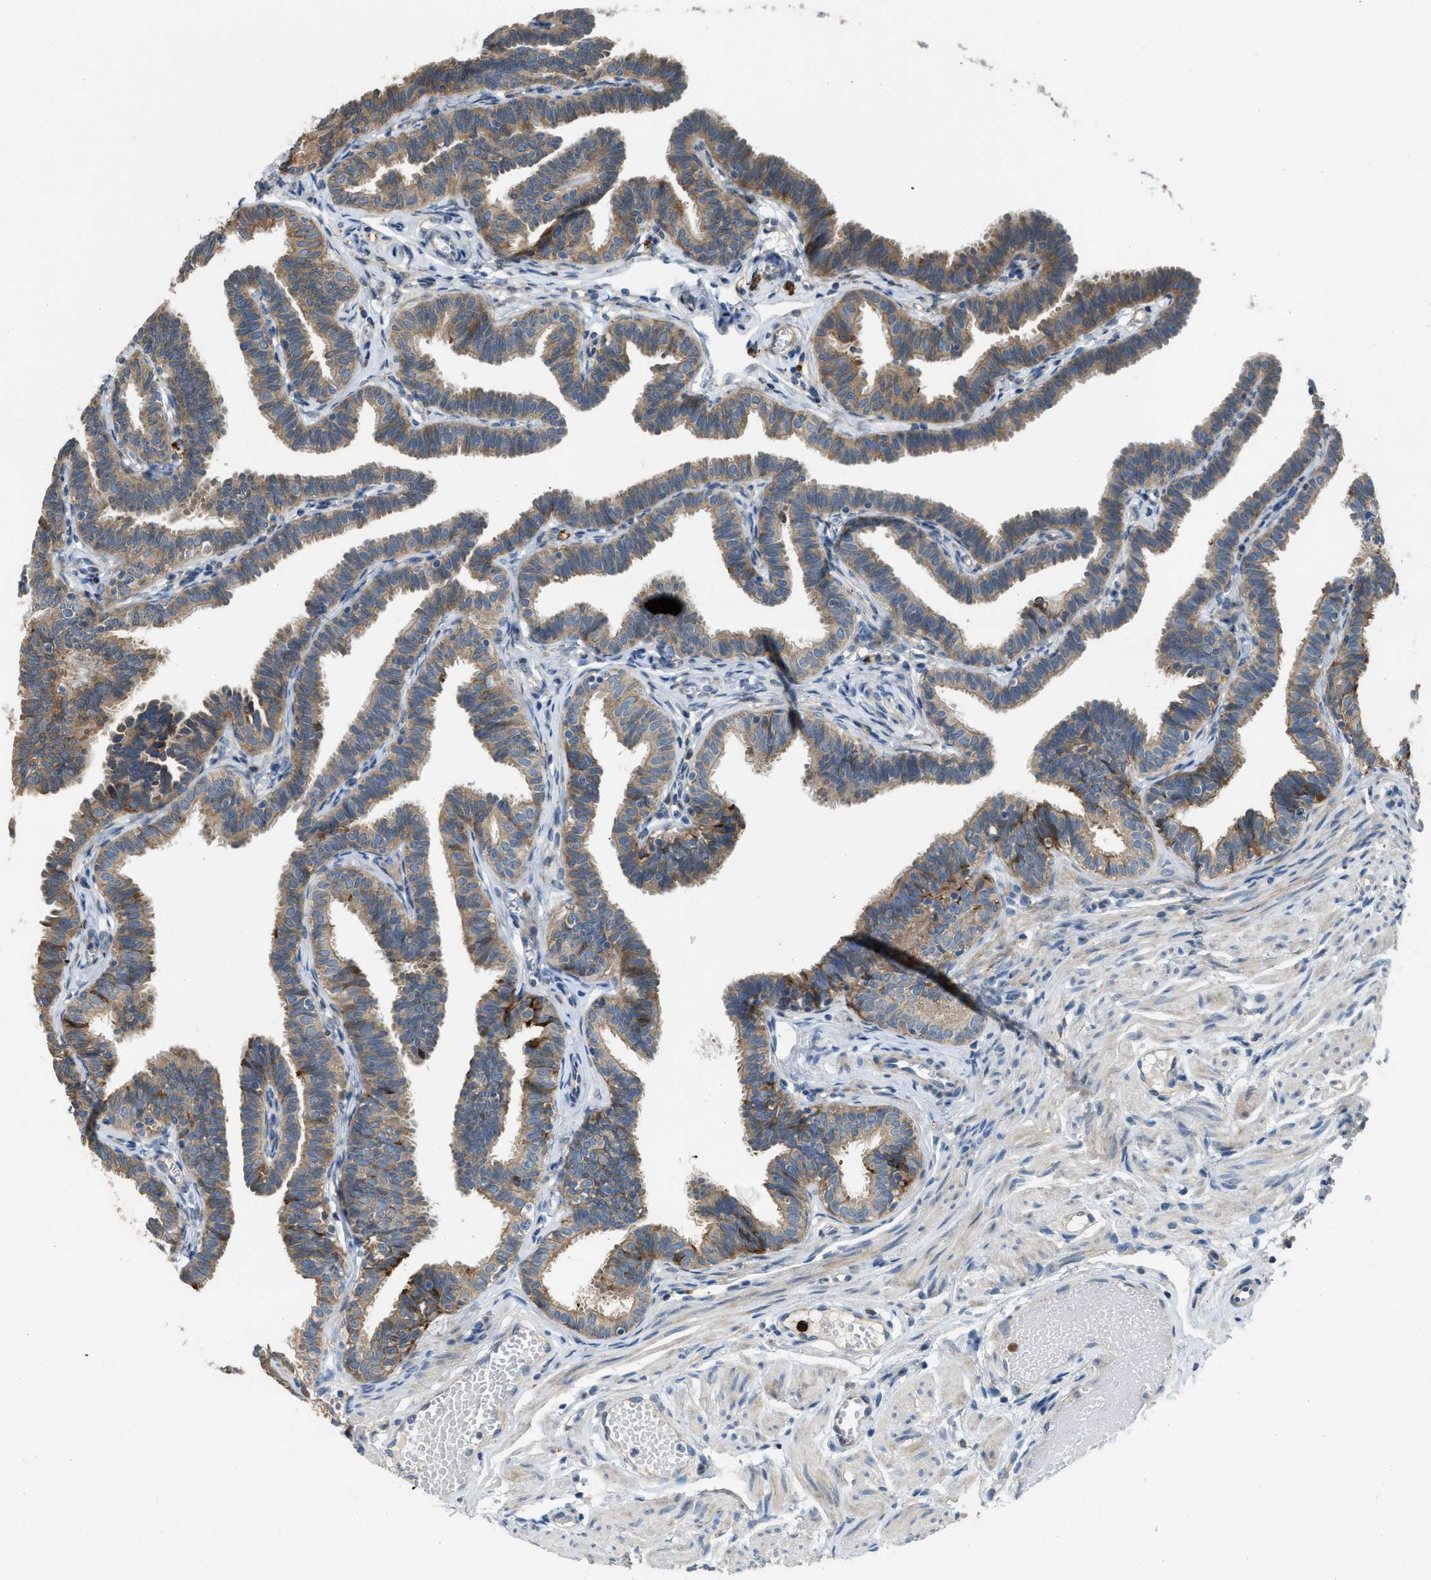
{"staining": {"intensity": "moderate", "quantity": ">75%", "location": "cytoplasmic/membranous"}, "tissue": "fallopian tube", "cell_type": "Glandular cells", "image_type": "normal", "snomed": [{"axis": "morphology", "description": "Normal tissue, NOS"}, {"axis": "topography", "description": "Fallopian tube"}, {"axis": "topography", "description": "Ovary"}], "caption": "An immunohistochemistry (IHC) image of unremarkable tissue is shown. Protein staining in brown highlights moderate cytoplasmic/membranous positivity in fallopian tube within glandular cells. Using DAB (3,3'-diaminobenzidine) (brown) and hematoxylin (blue) stains, captured at high magnification using brightfield microscopy.", "gene": "TMEM68", "patient": {"sex": "female", "age": 23}}